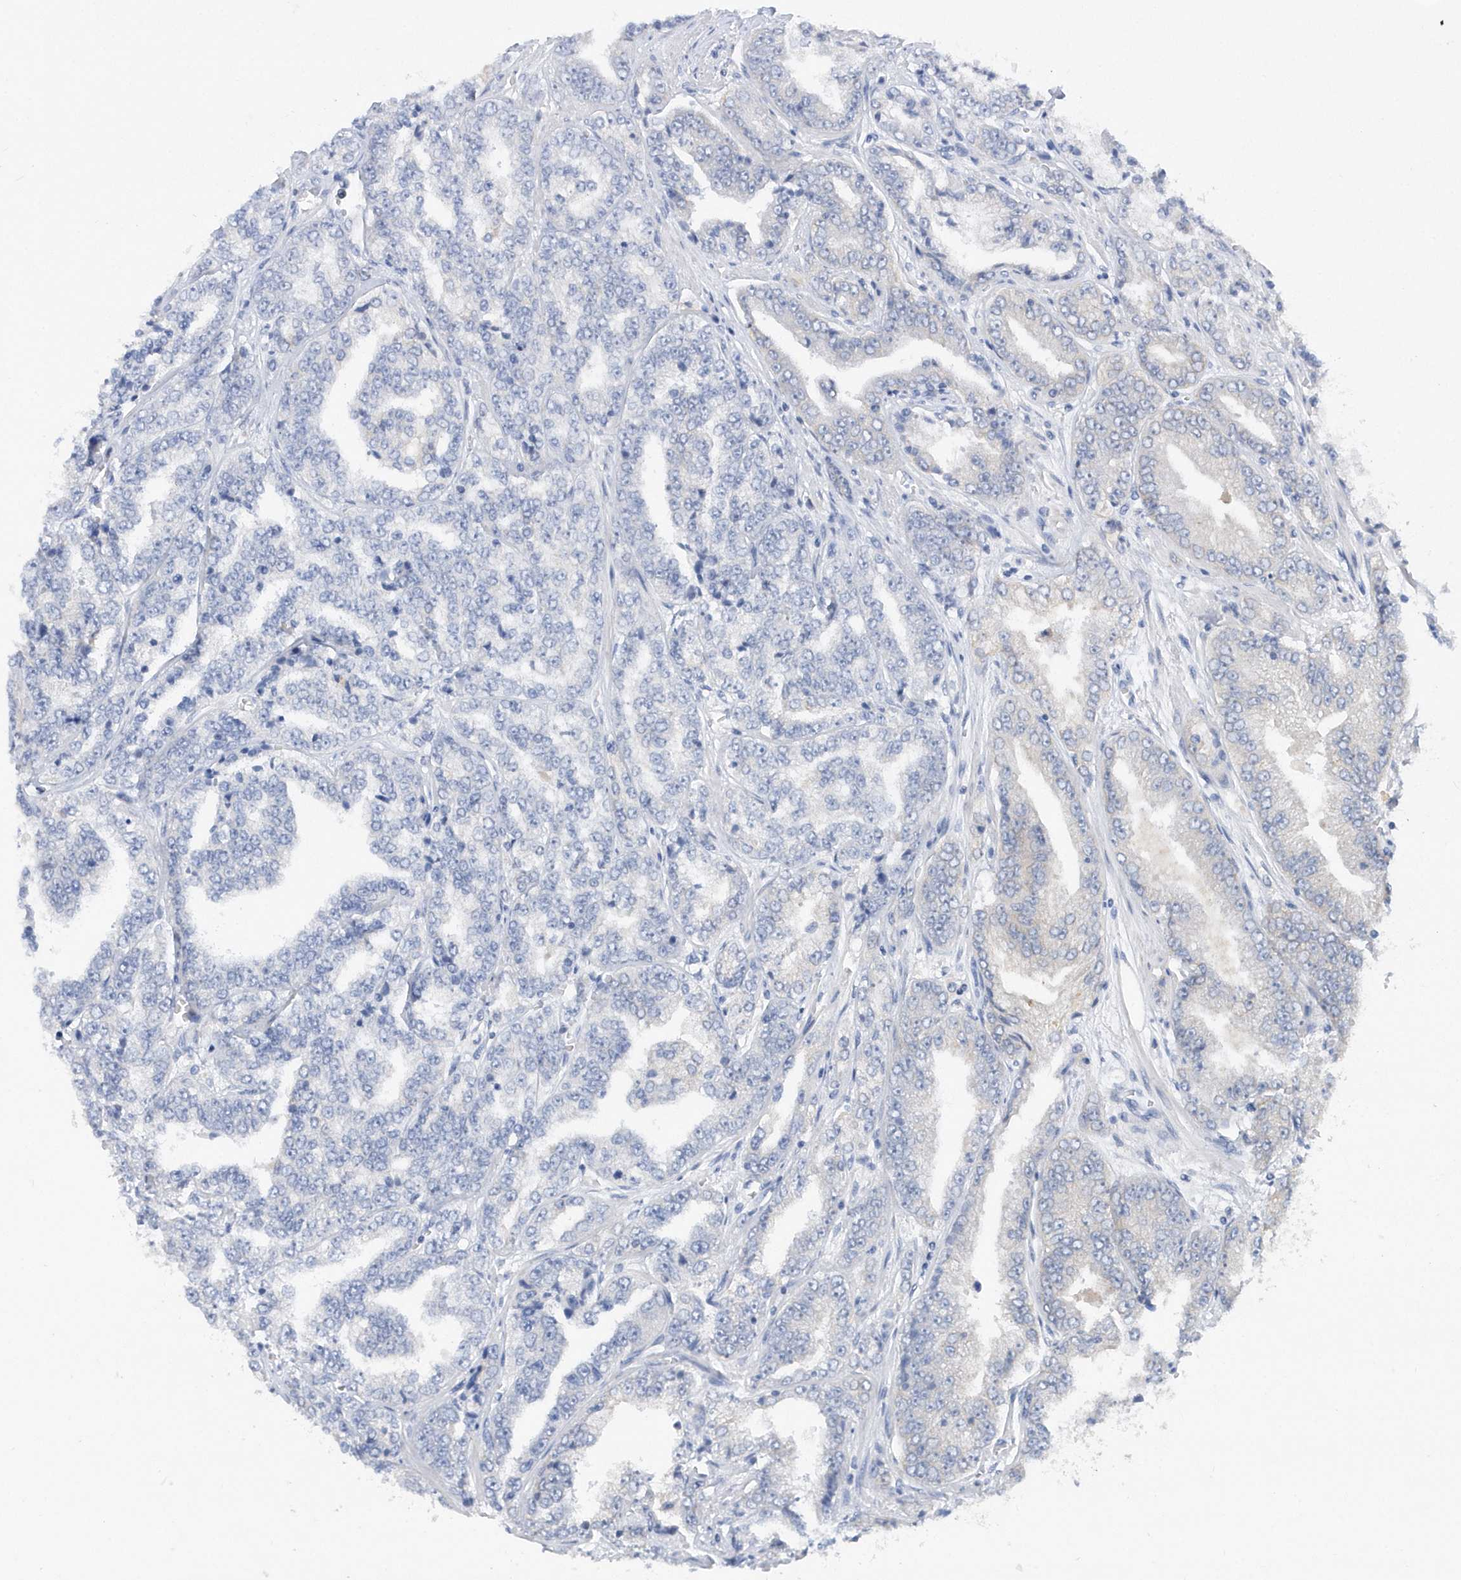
{"staining": {"intensity": "negative", "quantity": "none", "location": "none"}, "tissue": "prostate cancer", "cell_type": "Tumor cells", "image_type": "cancer", "snomed": [{"axis": "morphology", "description": "Adenocarcinoma, High grade"}, {"axis": "topography", "description": "Prostate"}], "caption": "Prostate cancer (high-grade adenocarcinoma) stained for a protein using immunohistochemistry (IHC) exhibits no positivity tumor cells.", "gene": "RPE", "patient": {"sex": "male", "age": 71}}